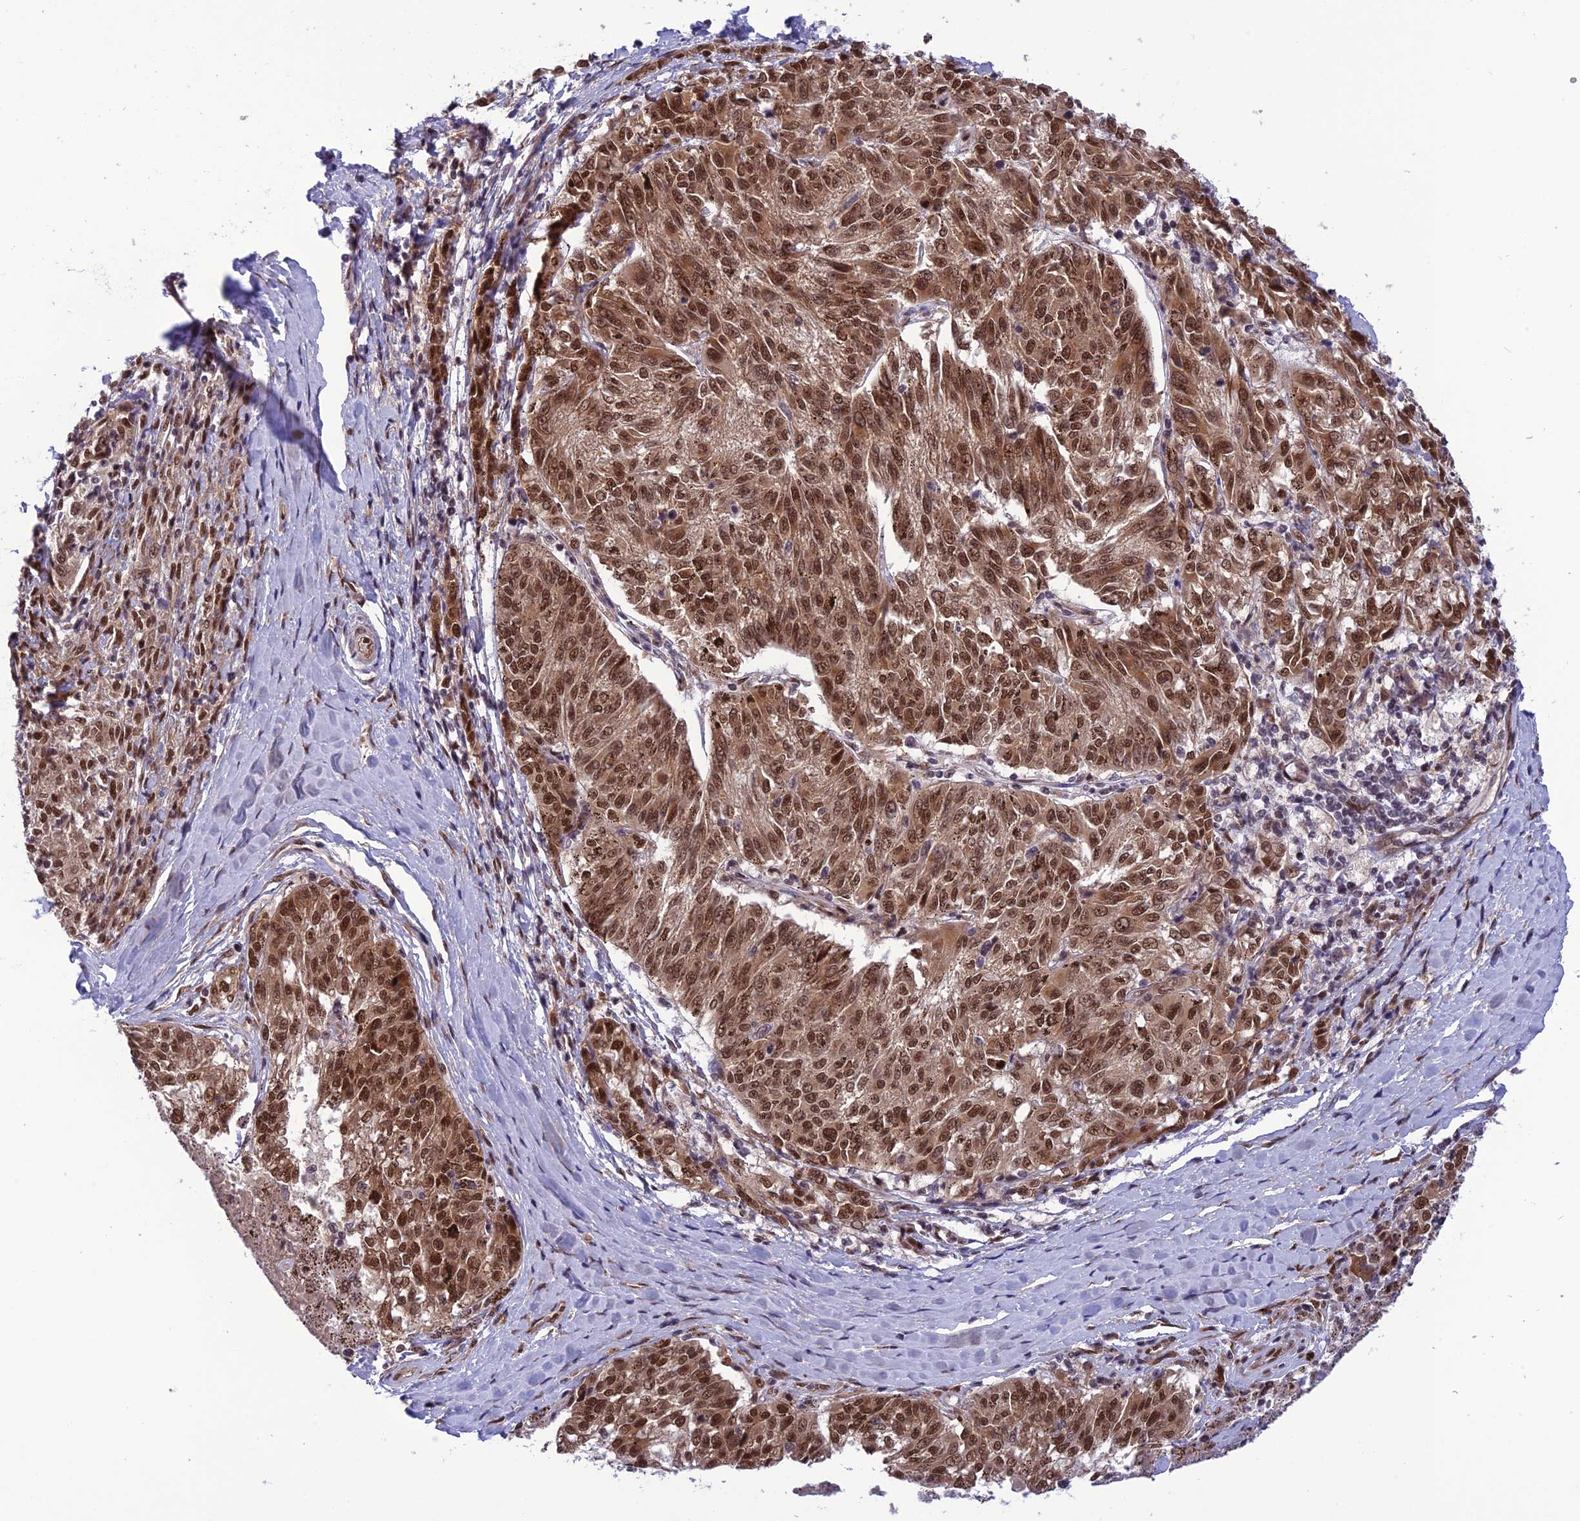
{"staining": {"intensity": "moderate", "quantity": ">75%", "location": "nuclear"}, "tissue": "melanoma", "cell_type": "Tumor cells", "image_type": "cancer", "snomed": [{"axis": "morphology", "description": "Malignant melanoma, NOS"}, {"axis": "topography", "description": "Skin"}], "caption": "Malignant melanoma stained with a protein marker exhibits moderate staining in tumor cells.", "gene": "RTRAF", "patient": {"sex": "female", "age": 72}}